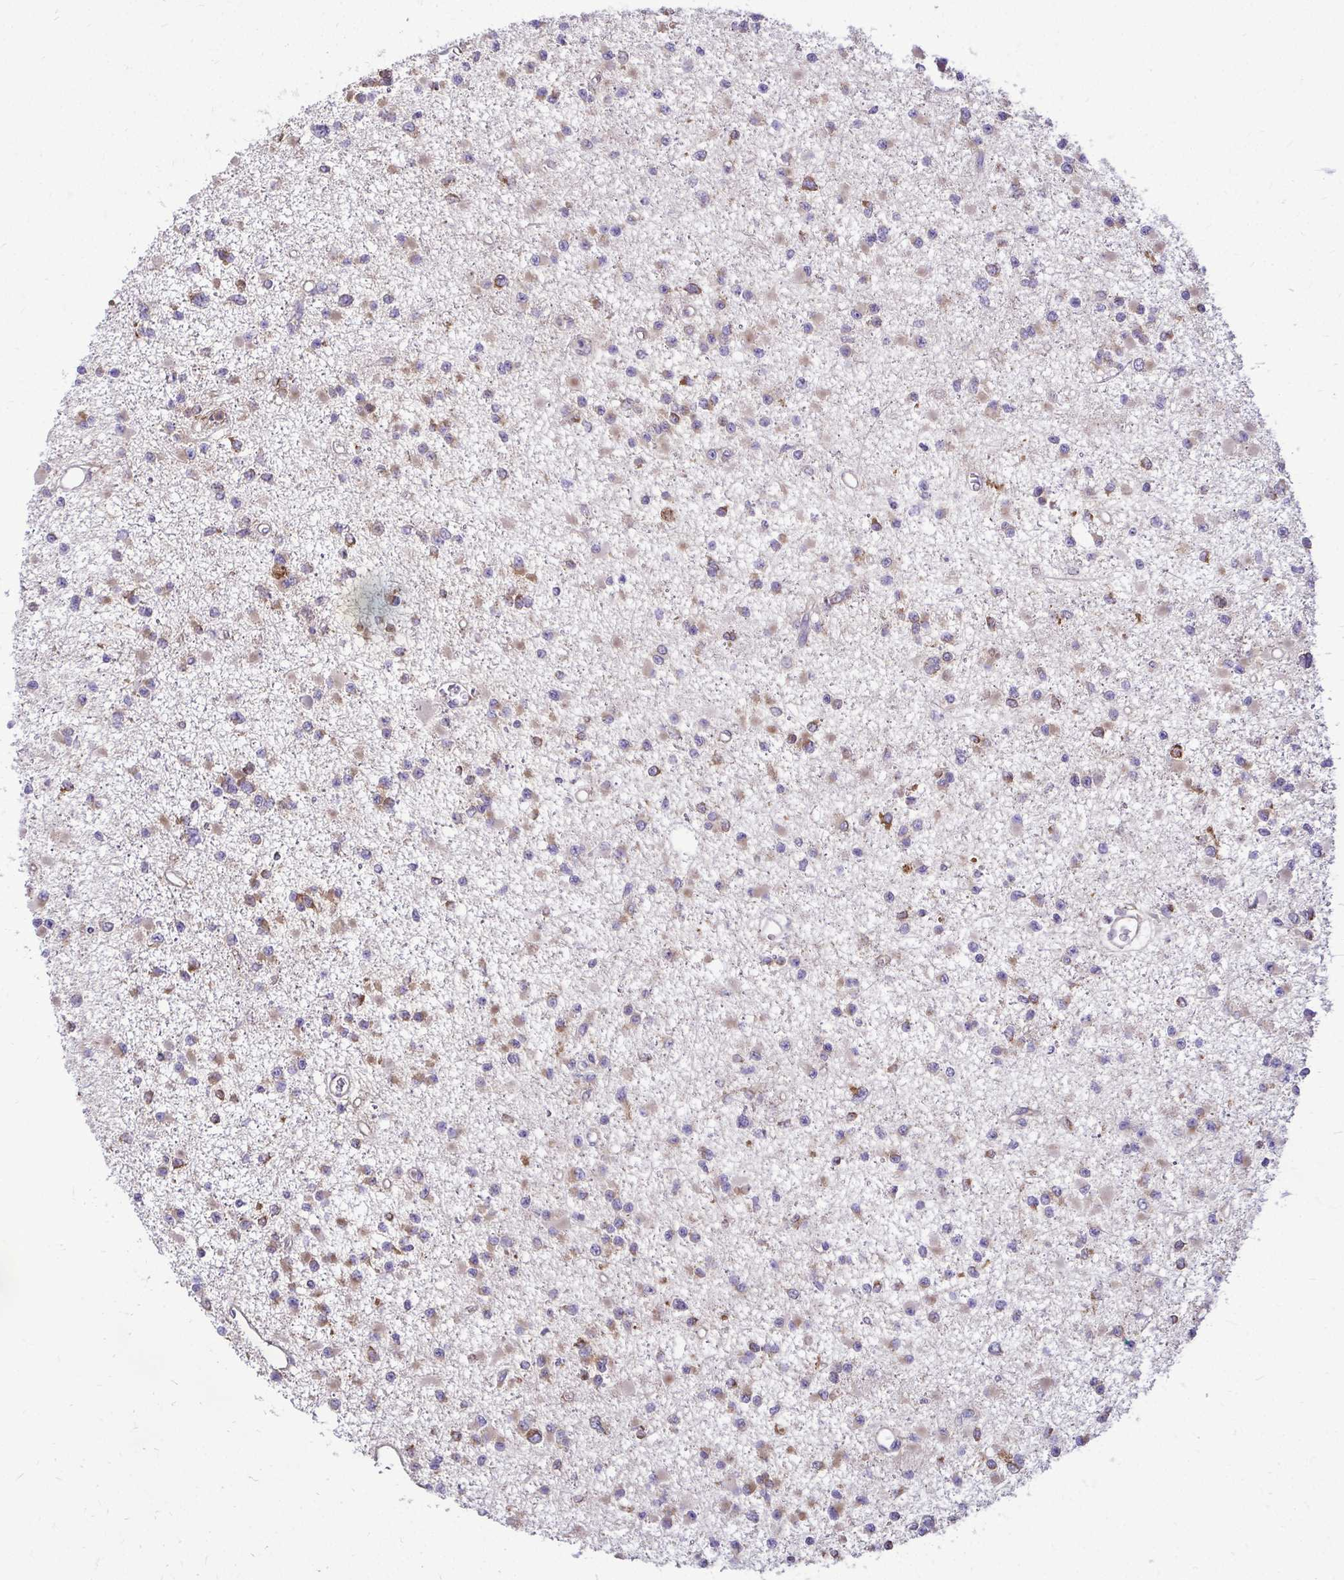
{"staining": {"intensity": "moderate", "quantity": ">75%", "location": "cytoplasmic/membranous"}, "tissue": "glioma", "cell_type": "Tumor cells", "image_type": "cancer", "snomed": [{"axis": "morphology", "description": "Glioma, malignant, Low grade"}, {"axis": "topography", "description": "Brain"}], "caption": "Immunohistochemical staining of human glioma demonstrates moderate cytoplasmic/membranous protein positivity in about >75% of tumor cells. (Brightfield microscopy of DAB IHC at high magnification).", "gene": "FMR1", "patient": {"sex": "female", "age": 22}}